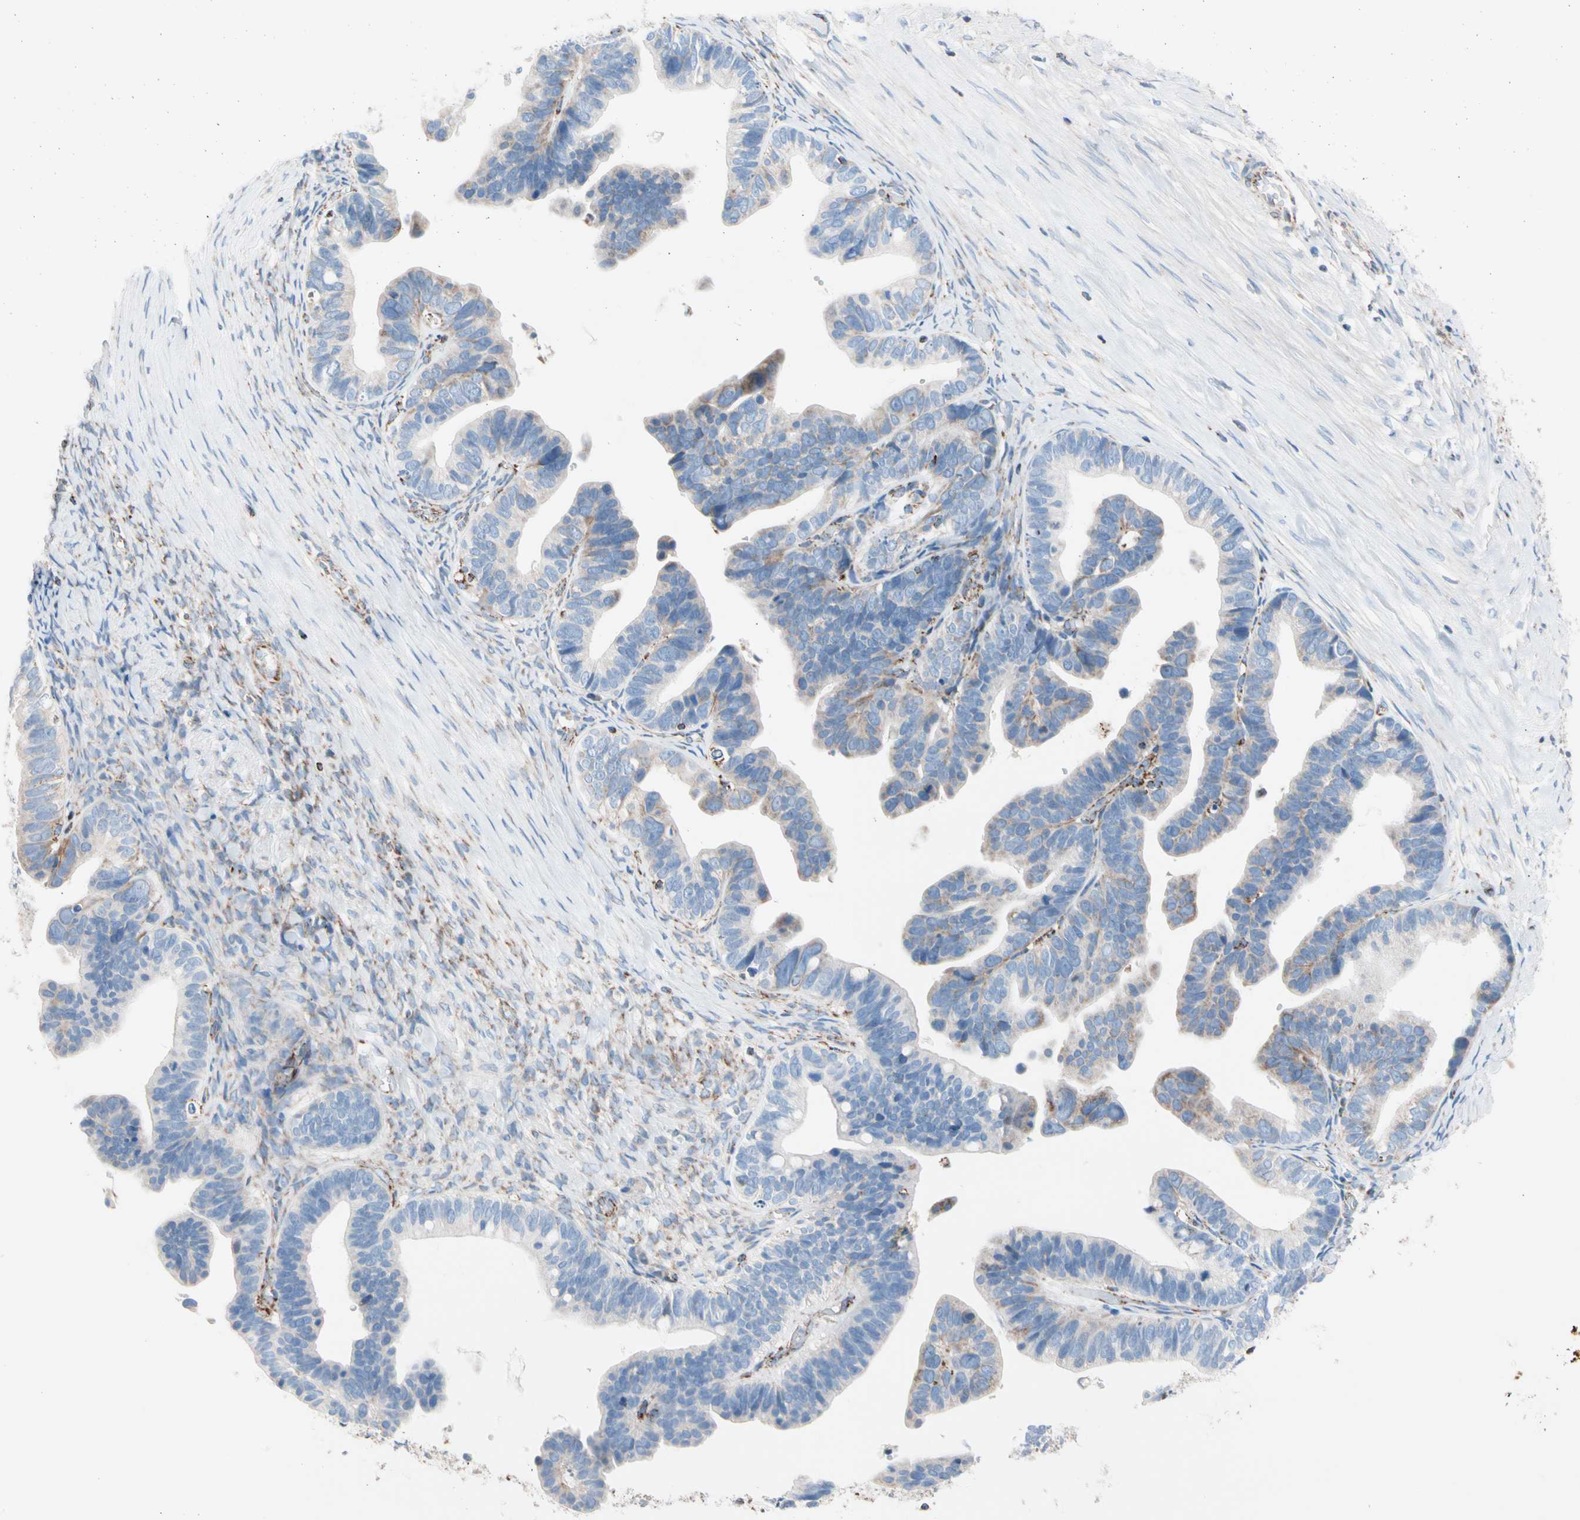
{"staining": {"intensity": "negative", "quantity": "none", "location": "none"}, "tissue": "ovarian cancer", "cell_type": "Tumor cells", "image_type": "cancer", "snomed": [{"axis": "morphology", "description": "Cystadenocarcinoma, serous, NOS"}, {"axis": "topography", "description": "Ovary"}], "caption": "This is an immunohistochemistry histopathology image of ovarian serous cystadenocarcinoma. There is no positivity in tumor cells.", "gene": "HK1", "patient": {"sex": "female", "age": 56}}